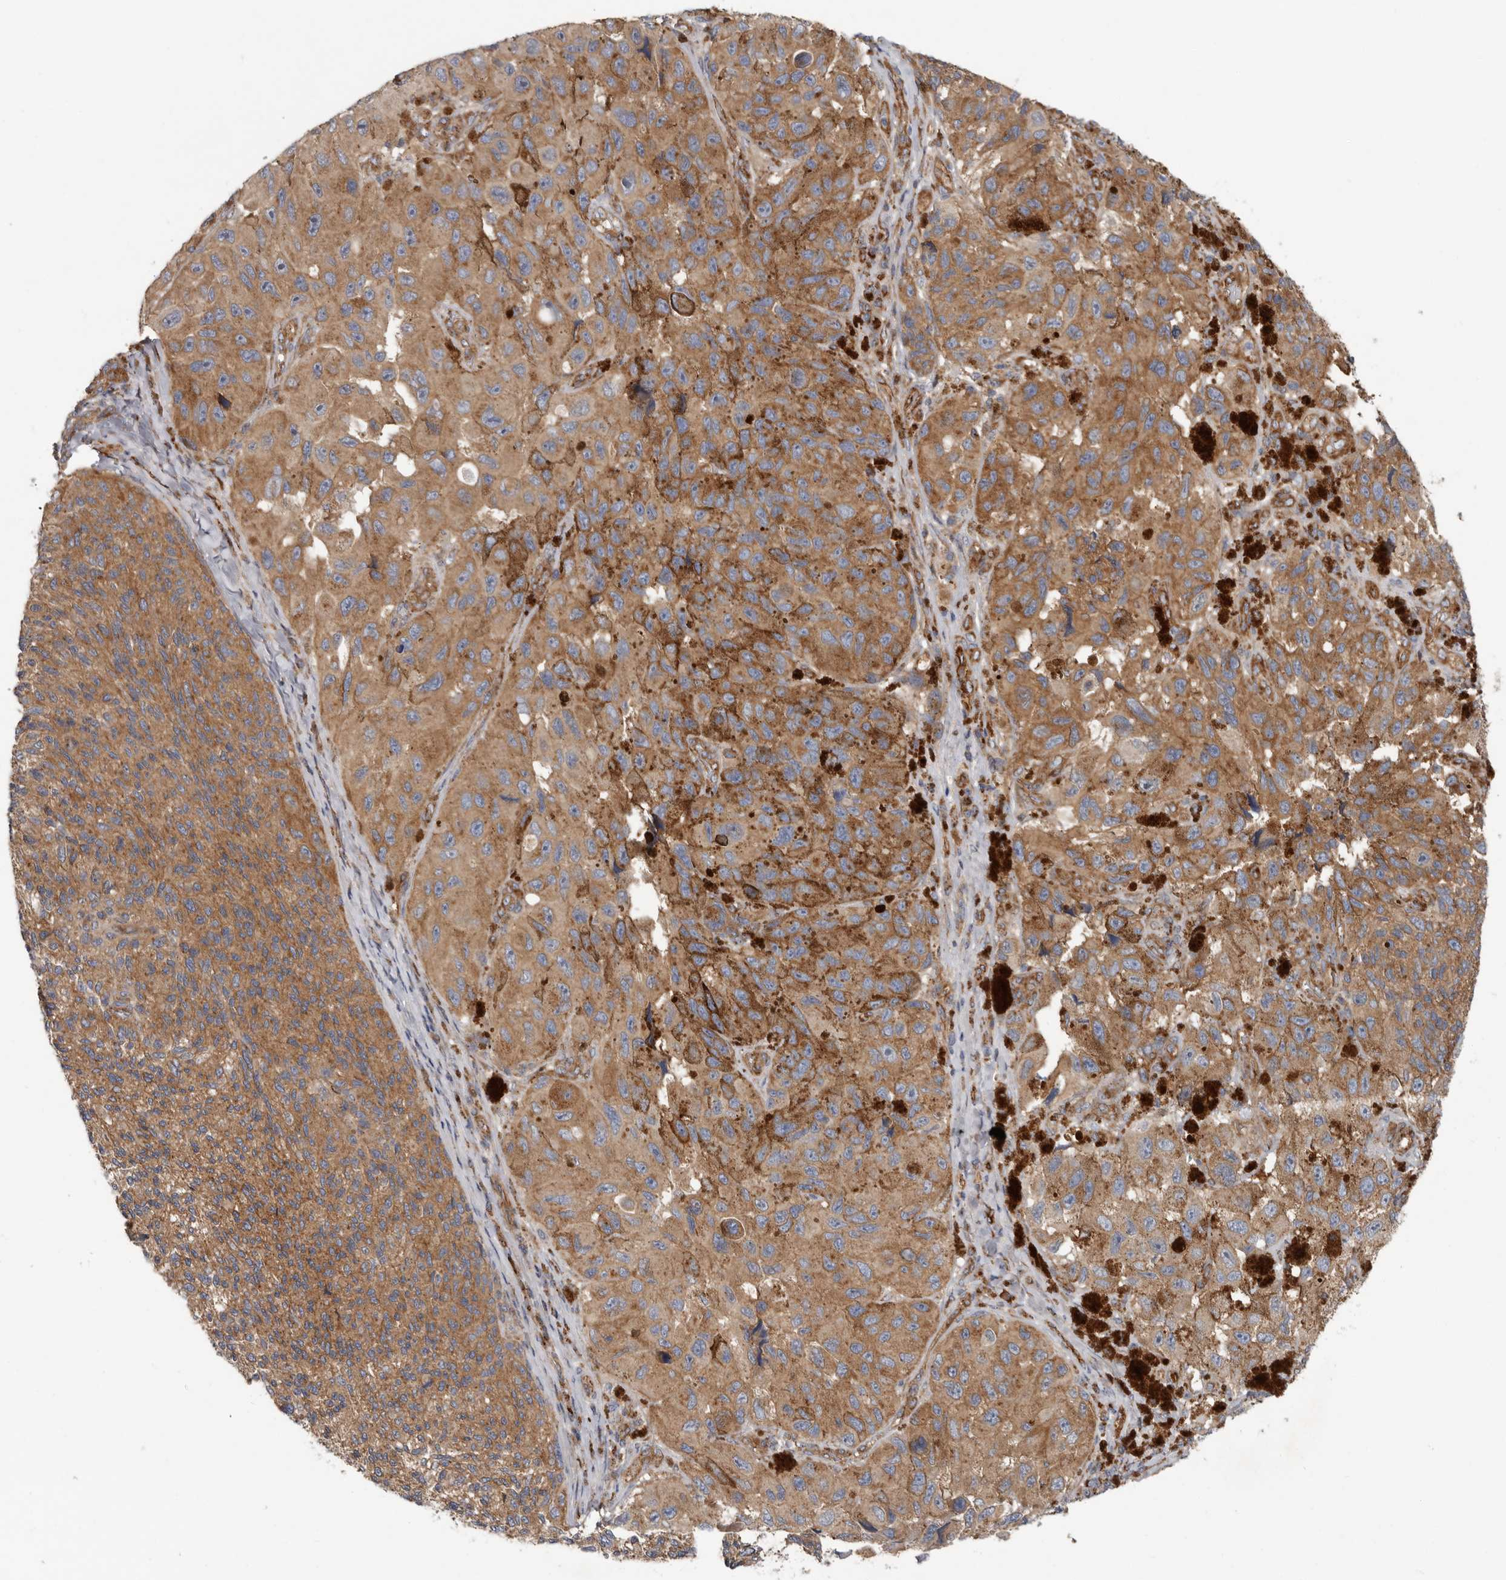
{"staining": {"intensity": "moderate", "quantity": ">75%", "location": "cytoplasmic/membranous"}, "tissue": "melanoma", "cell_type": "Tumor cells", "image_type": "cancer", "snomed": [{"axis": "morphology", "description": "Malignant melanoma, NOS"}, {"axis": "topography", "description": "Skin"}], "caption": "Immunohistochemistry (IHC) (DAB (3,3'-diaminobenzidine)) staining of human melanoma displays moderate cytoplasmic/membranous protein expression in about >75% of tumor cells.", "gene": "LUZP1", "patient": {"sex": "female", "age": 73}}